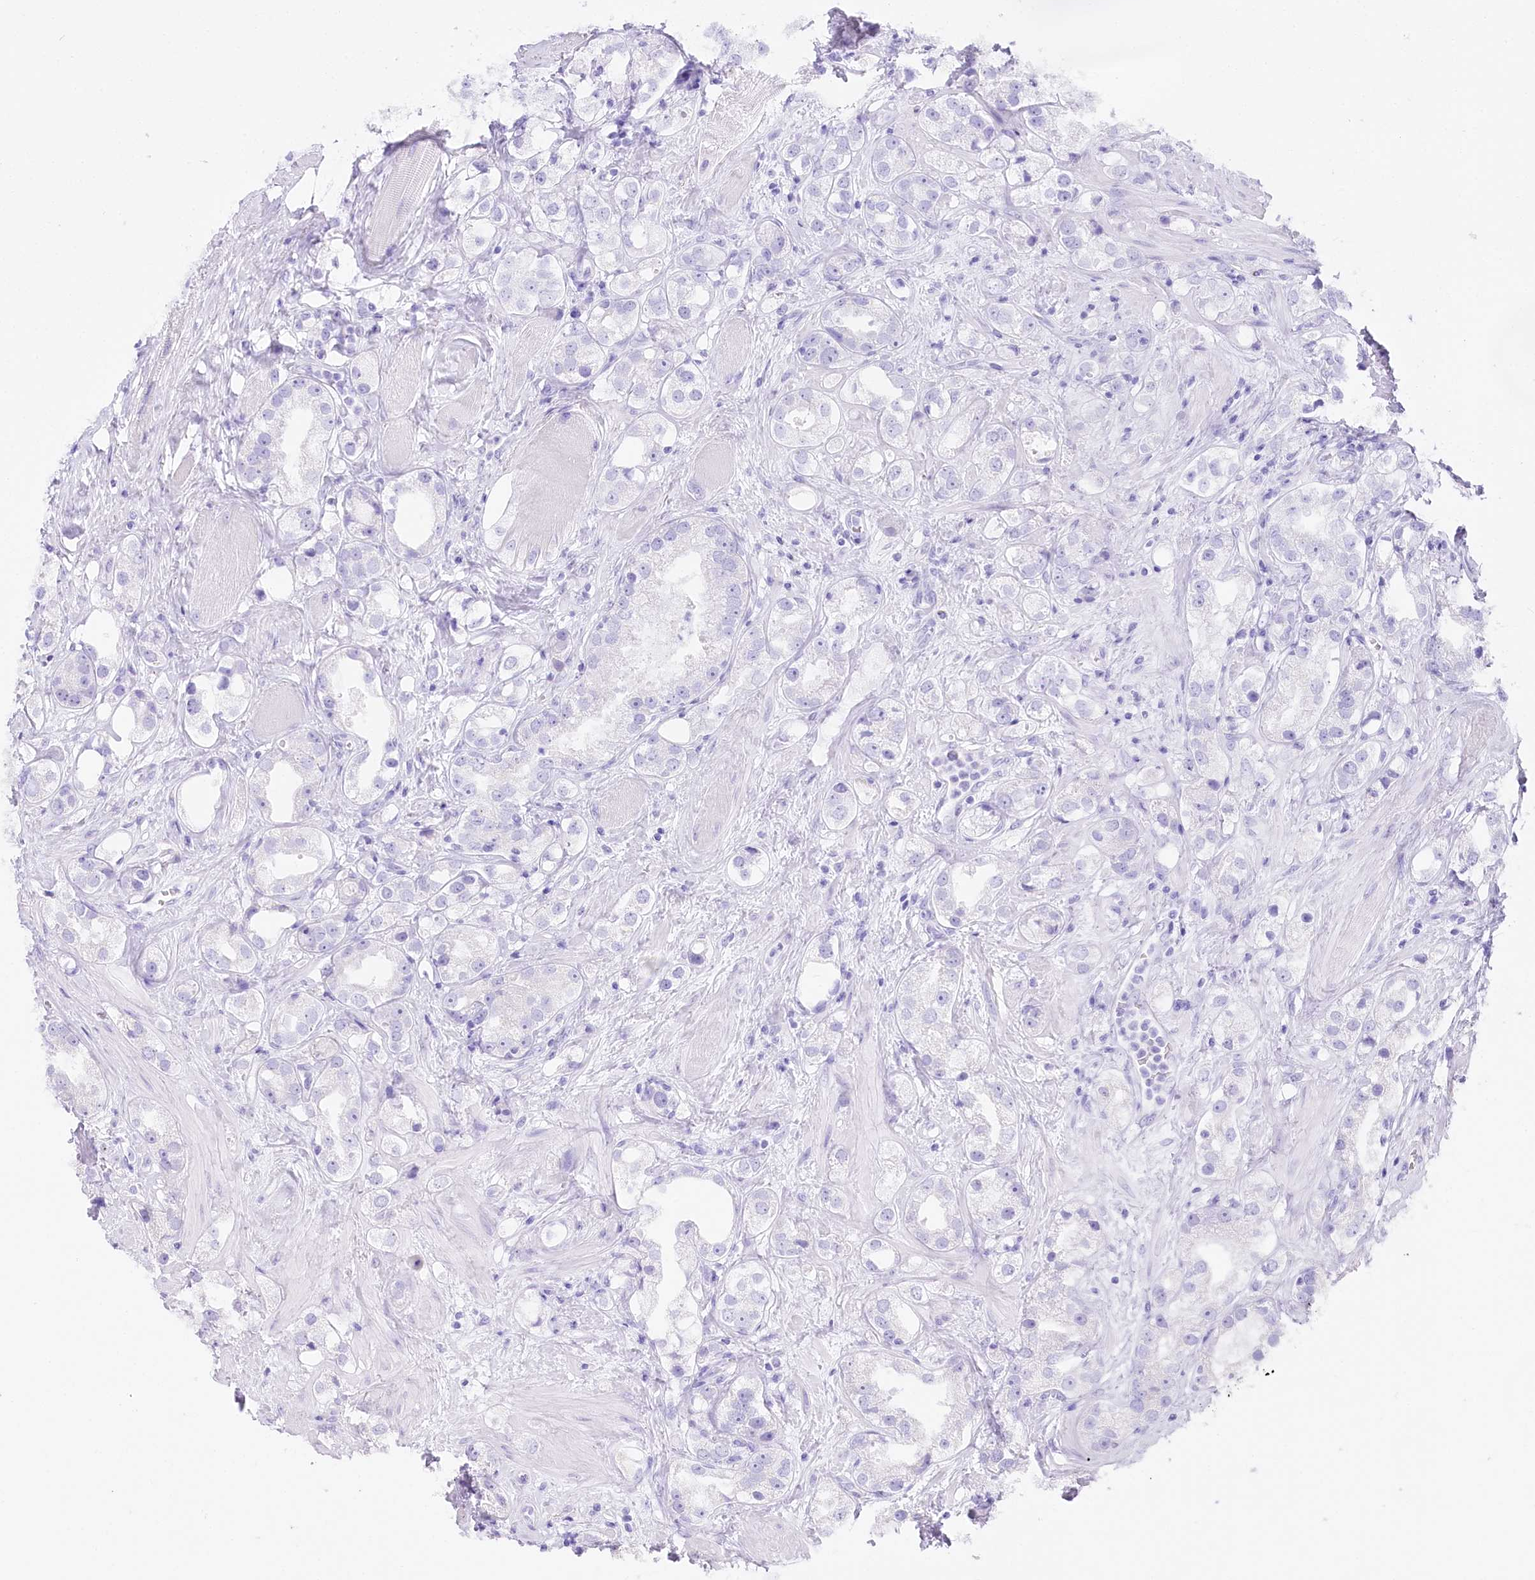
{"staining": {"intensity": "negative", "quantity": "none", "location": "none"}, "tissue": "prostate cancer", "cell_type": "Tumor cells", "image_type": "cancer", "snomed": [{"axis": "morphology", "description": "Adenocarcinoma, NOS"}, {"axis": "topography", "description": "Prostate"}], "caption": "DAB immunohistochemical staining of prostate adenocarcinoma shows no significant expression in tumor cells. (Stains: DAB (3,3'-diaminobenzidine) IHC with hematoxylin counter stain, Microscopy: brightfield microscopy at high magnification).", "gene": "ZNF226", "patient": {"sex": "male", "age": 79}}